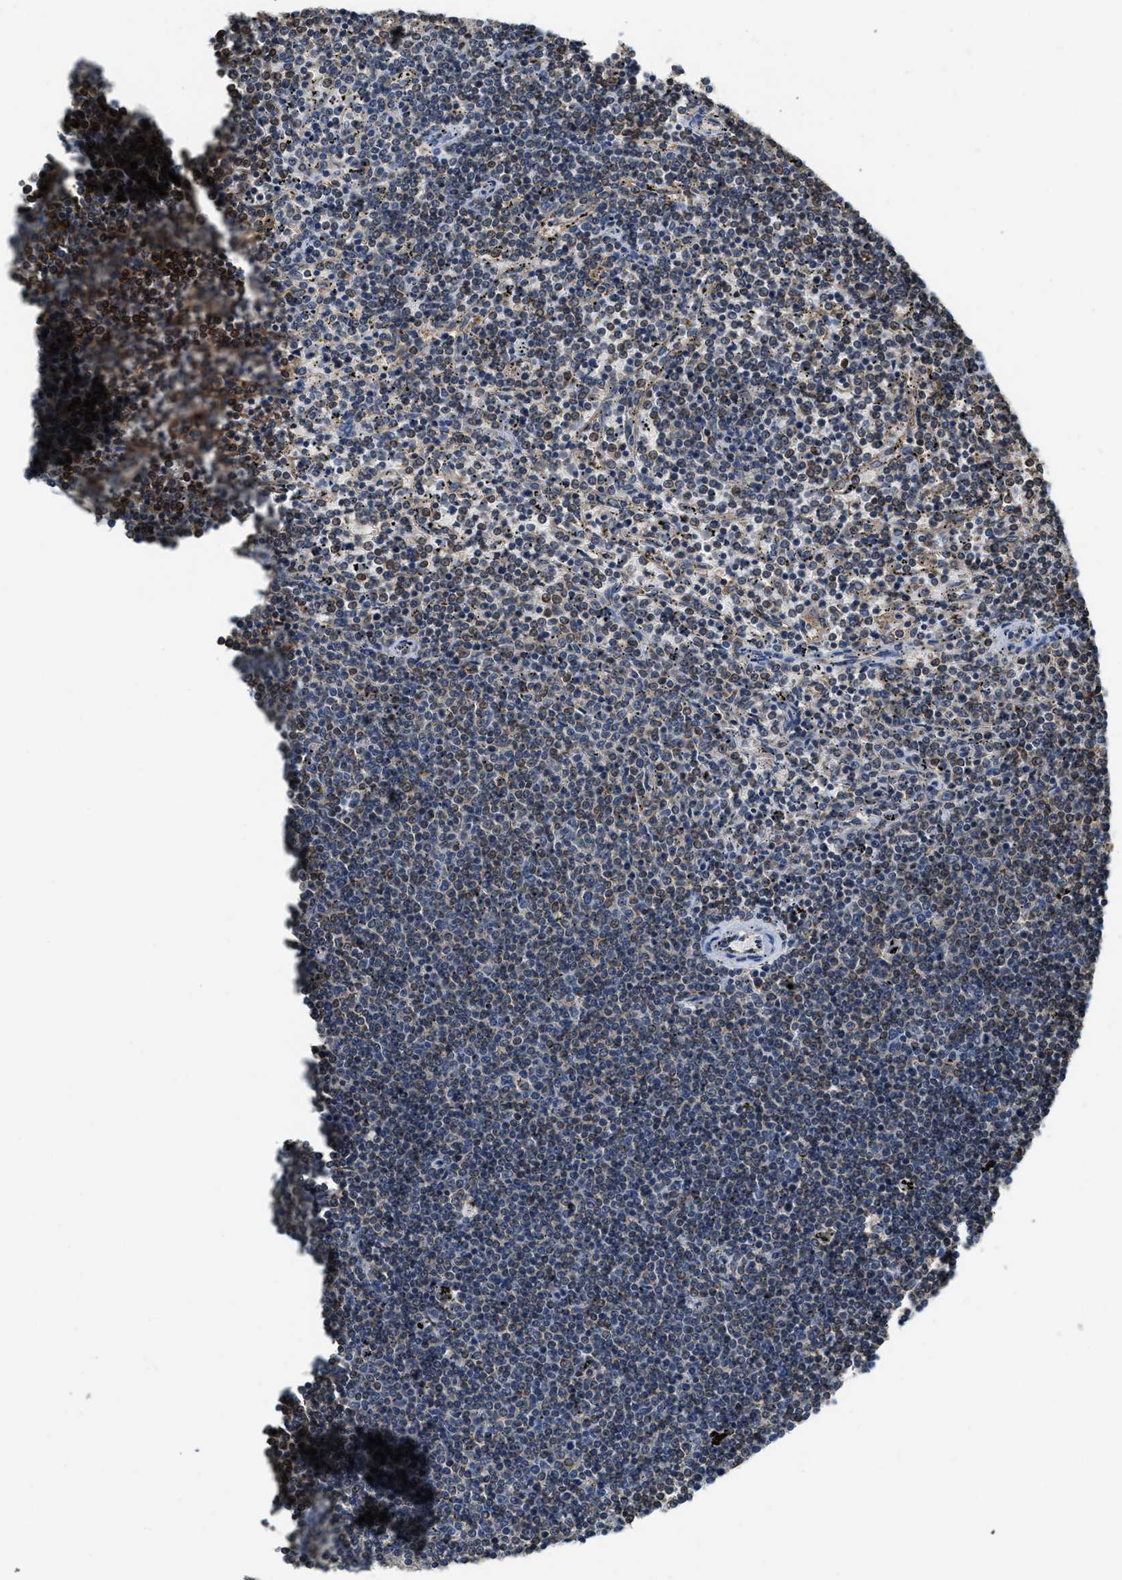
{"staining": {"intensity": "negative", "quantity": "none", "location": "none"}, "tissue": "lymphoma", "cell_type": "Tumor cells", "image_type": "cancer", "snomed": [{"axis": "morphology", "description": "Malignant lymphoma, non-Hodgkin's type, Low grade"}, {"axis": "topography", "description": "Spleen"}], "caption": "Human lymphoma stained for a protein using IHC exhibits no positivity in tumor cells.", "gene": "BCAP31", "patient": {"sex": "female", "age": 50}}